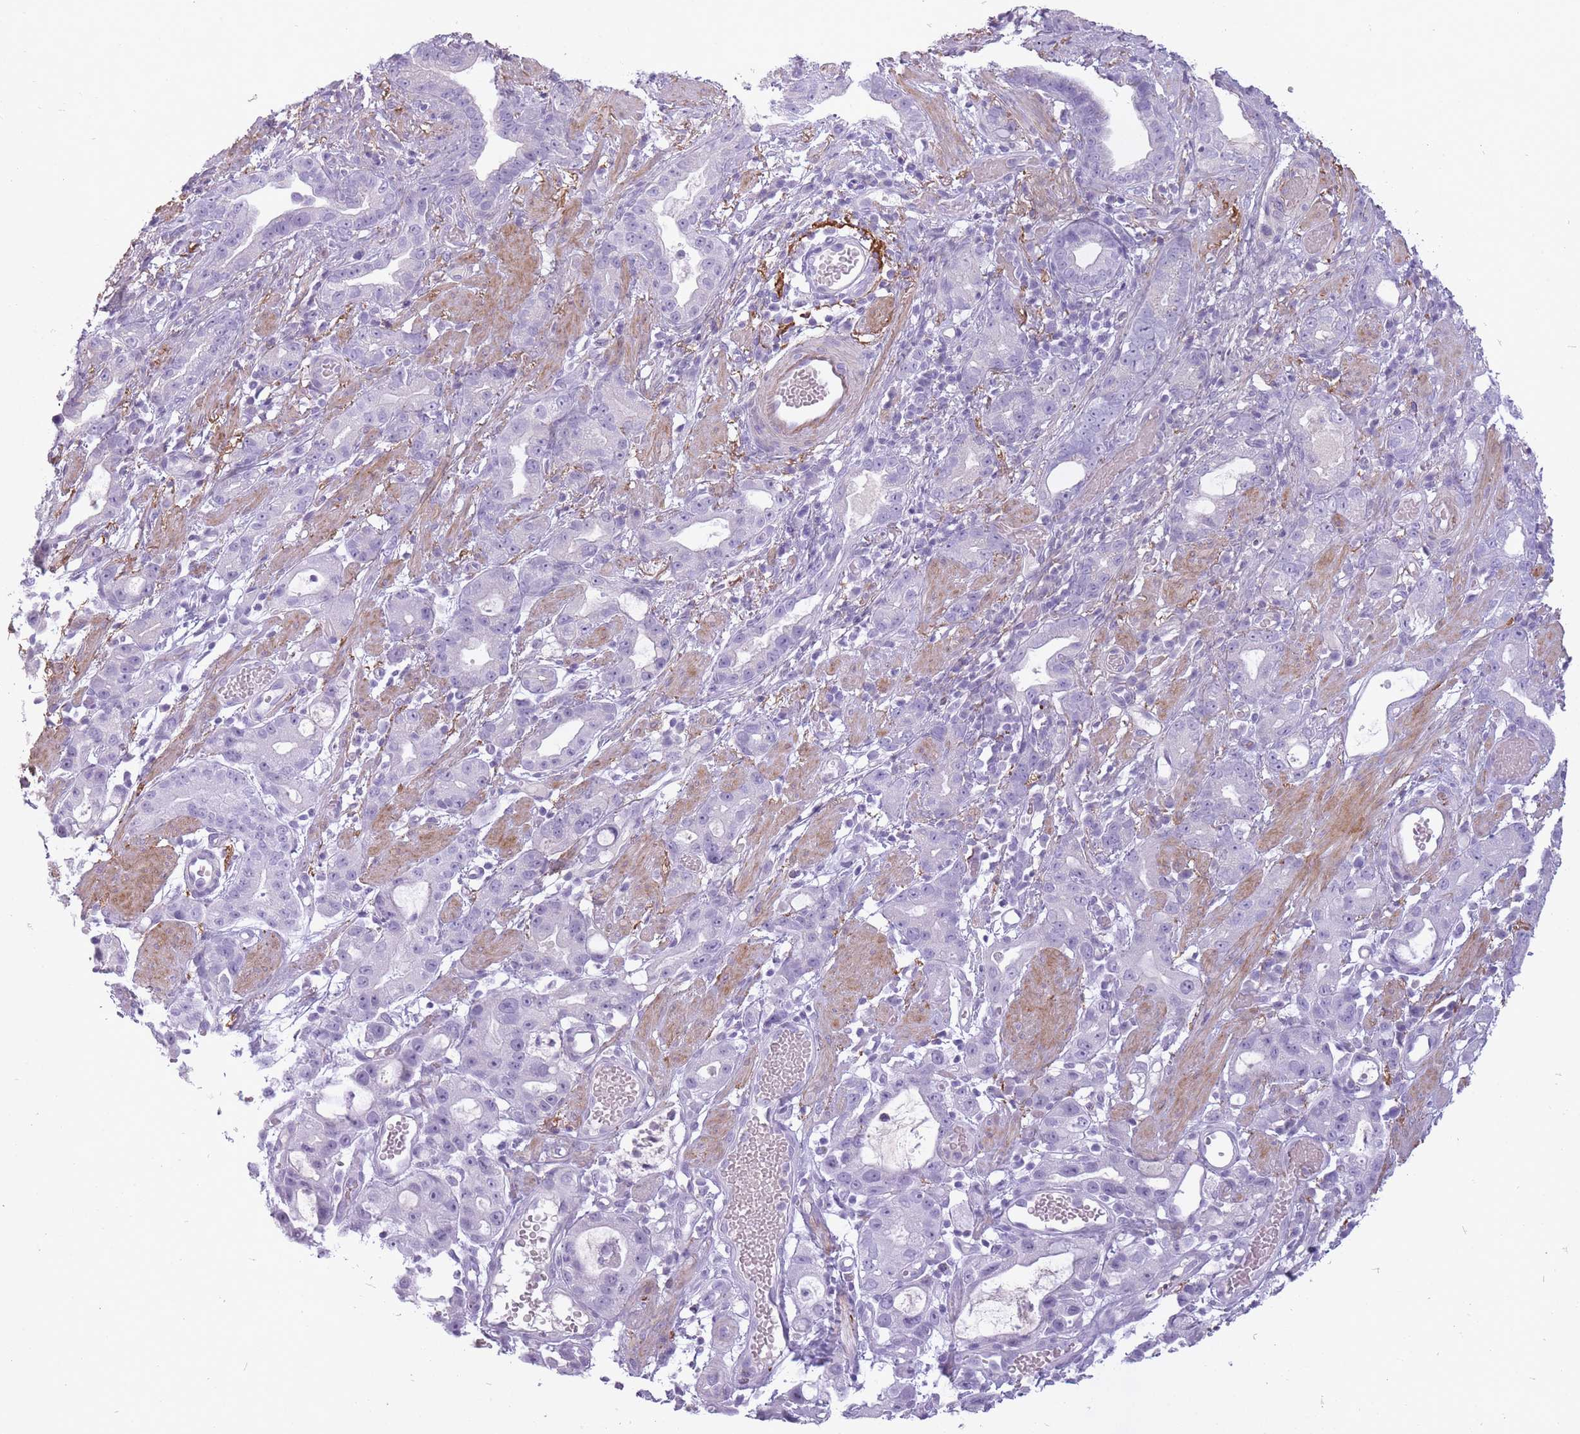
{"staining": {"intensity": "negative", "quantity": "none", "location": "none"}, "tissue": "stomach cancer", "cell_type": "Tumor cells", "image_type": "cancer", "snomed": [{"axis": "morphology", "description": "Adenocarcinoma, NOS"}, {"axis": "topography", "description": "Stomach"}], "caption": "High power microscopy photomicrograph of an immunohistochemistry (IHC) histopathology image of stomach cancer, revealing no significant staining in tumor cells.", "gene": "RFX4", "patient": {"sex": "male", "age": 55}}